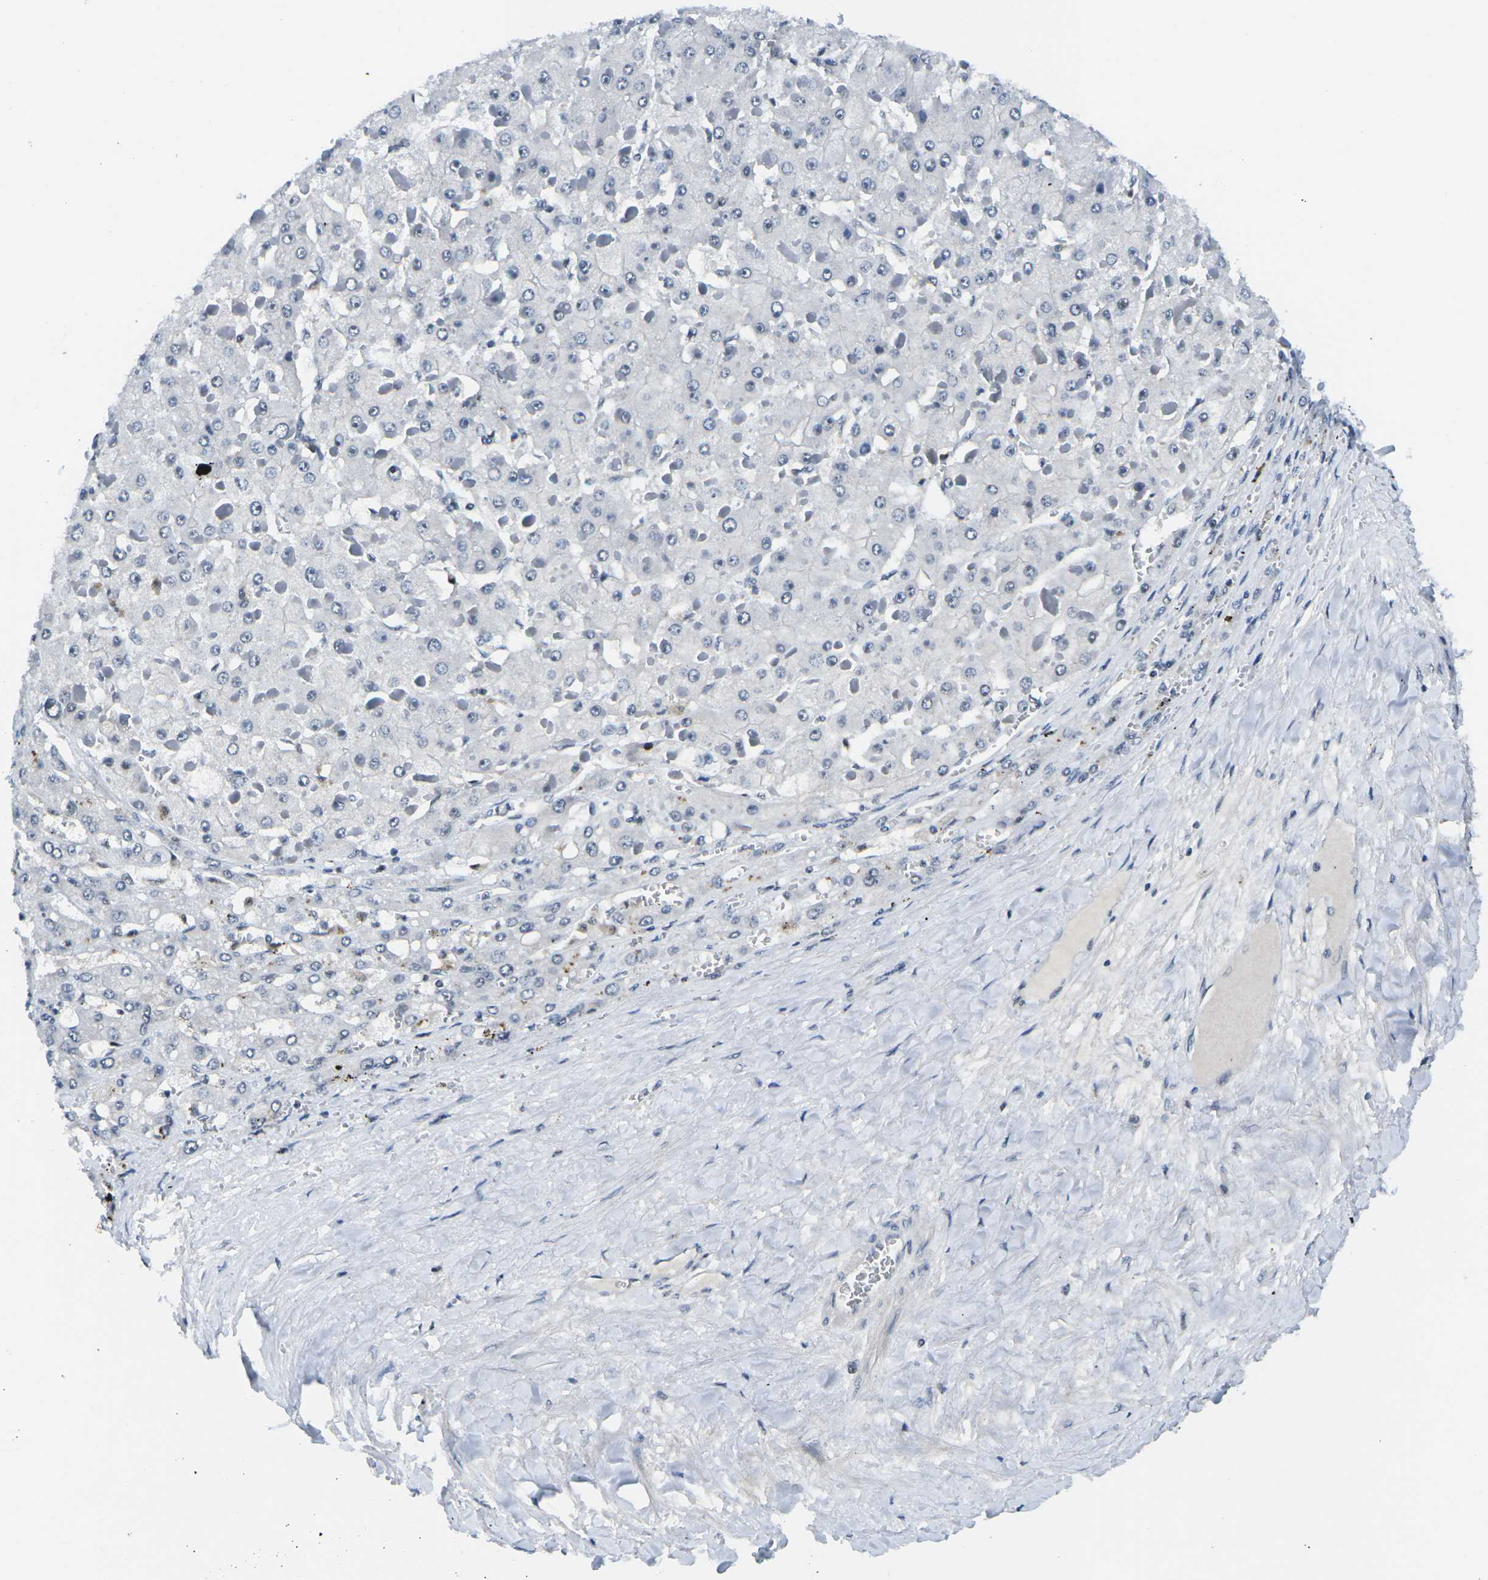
{"staining": {"intensity": "negative", "quantity": "none", "location": "none"}, "tissue": "liver cancer", "cell_type": "Tumor cells", "image_type": "cancer", "snomed": [{"axis": "morphology", "description": "Carcinoma, Hepatocellular, NOS"}, {"axis": "topography", "description": "Liver"}], "caption": "Tumor cells are negative for protein expression in human hepatocellular carcinoma (liver).", "gene": "PRPF8", "patient": {"sex": "female", "age": 73}}